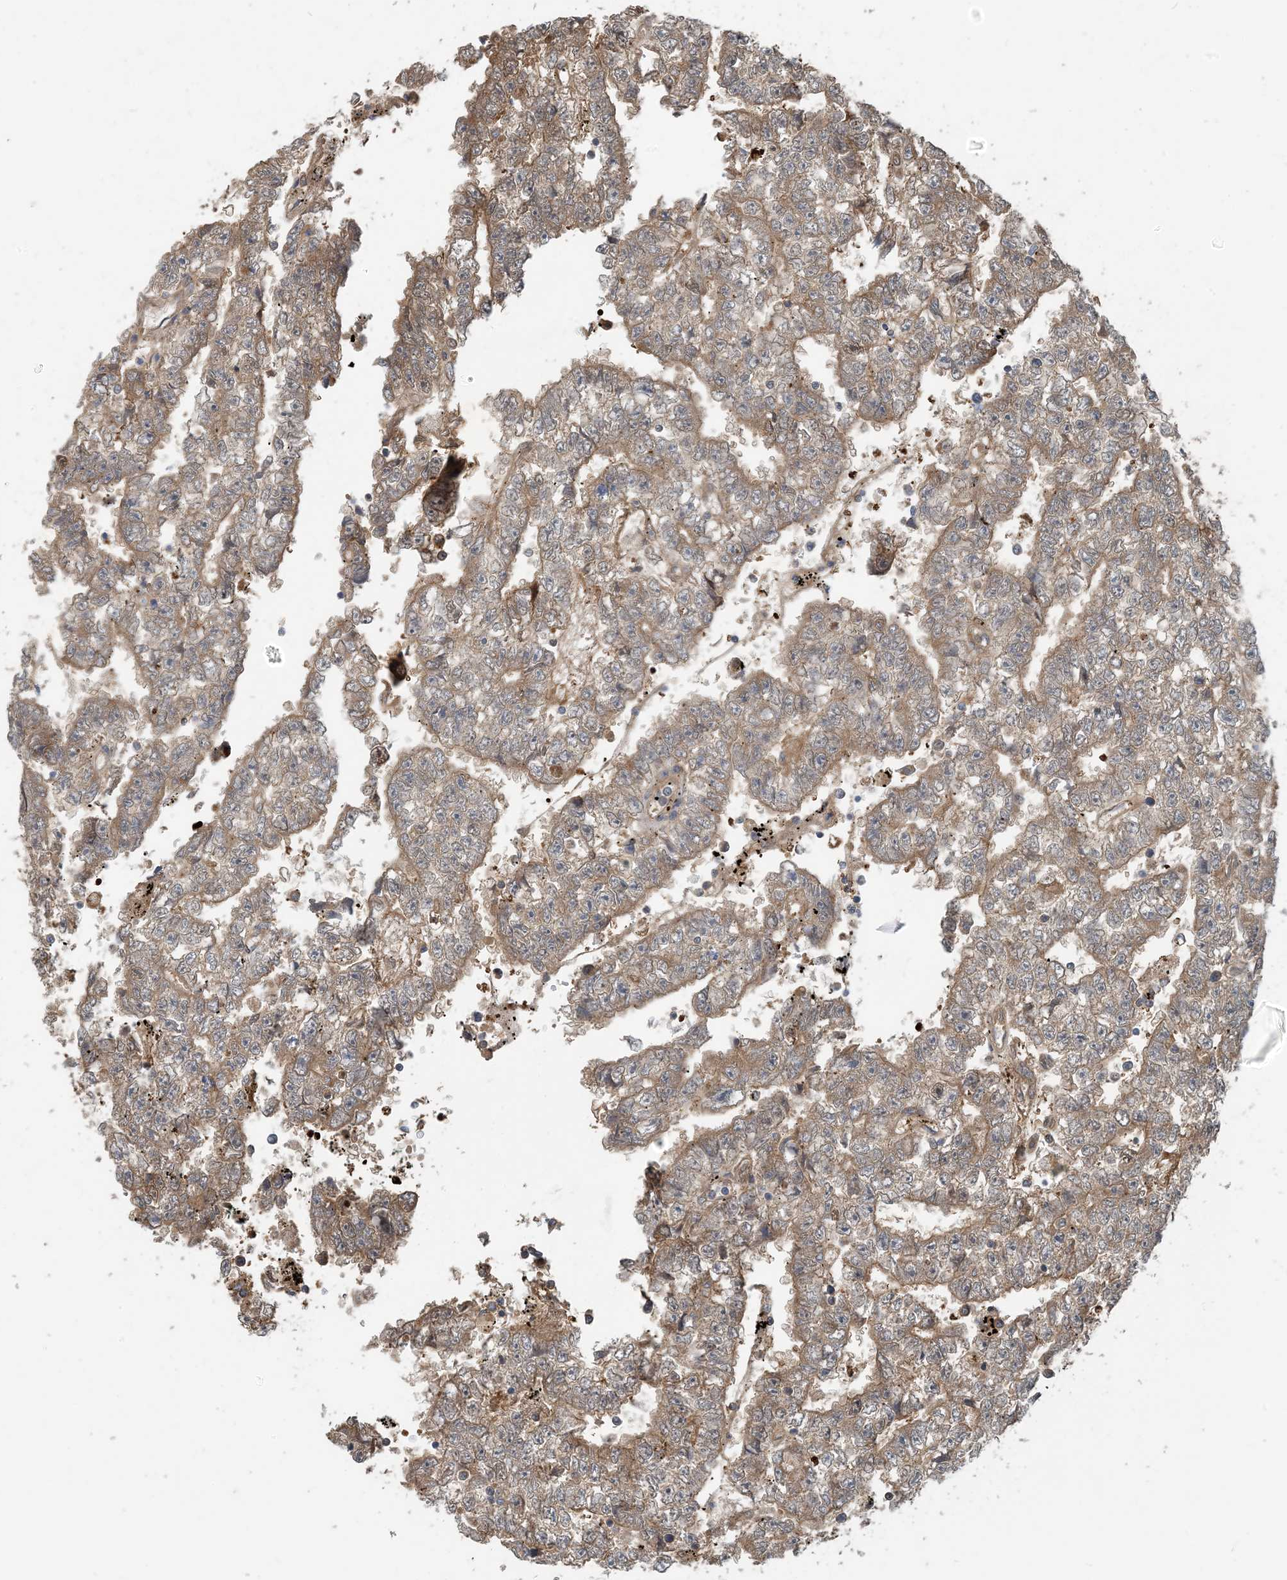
{"staining": {"intensity": "moderate", "quantity": ">75%", "location": "cytoplasmic/membranous"}, "tissue": "testis cancer", "cell_type": "Tumor cells", "image_type": "cancer", "snomed": [{"axis": "morphology", "description": "Carcinoma, Embryonal, NOS"}, {"axis": "topography", "description": "Testis"}], "caption": "Brown immunohistochemical staining in testis embryonal carcinoma exhibits moderate cytoplasmic/membranous staining in about >75% of tumor cells.", "gene": "ZC3H12A", "patient": {"sex": "male", "age": 25}}